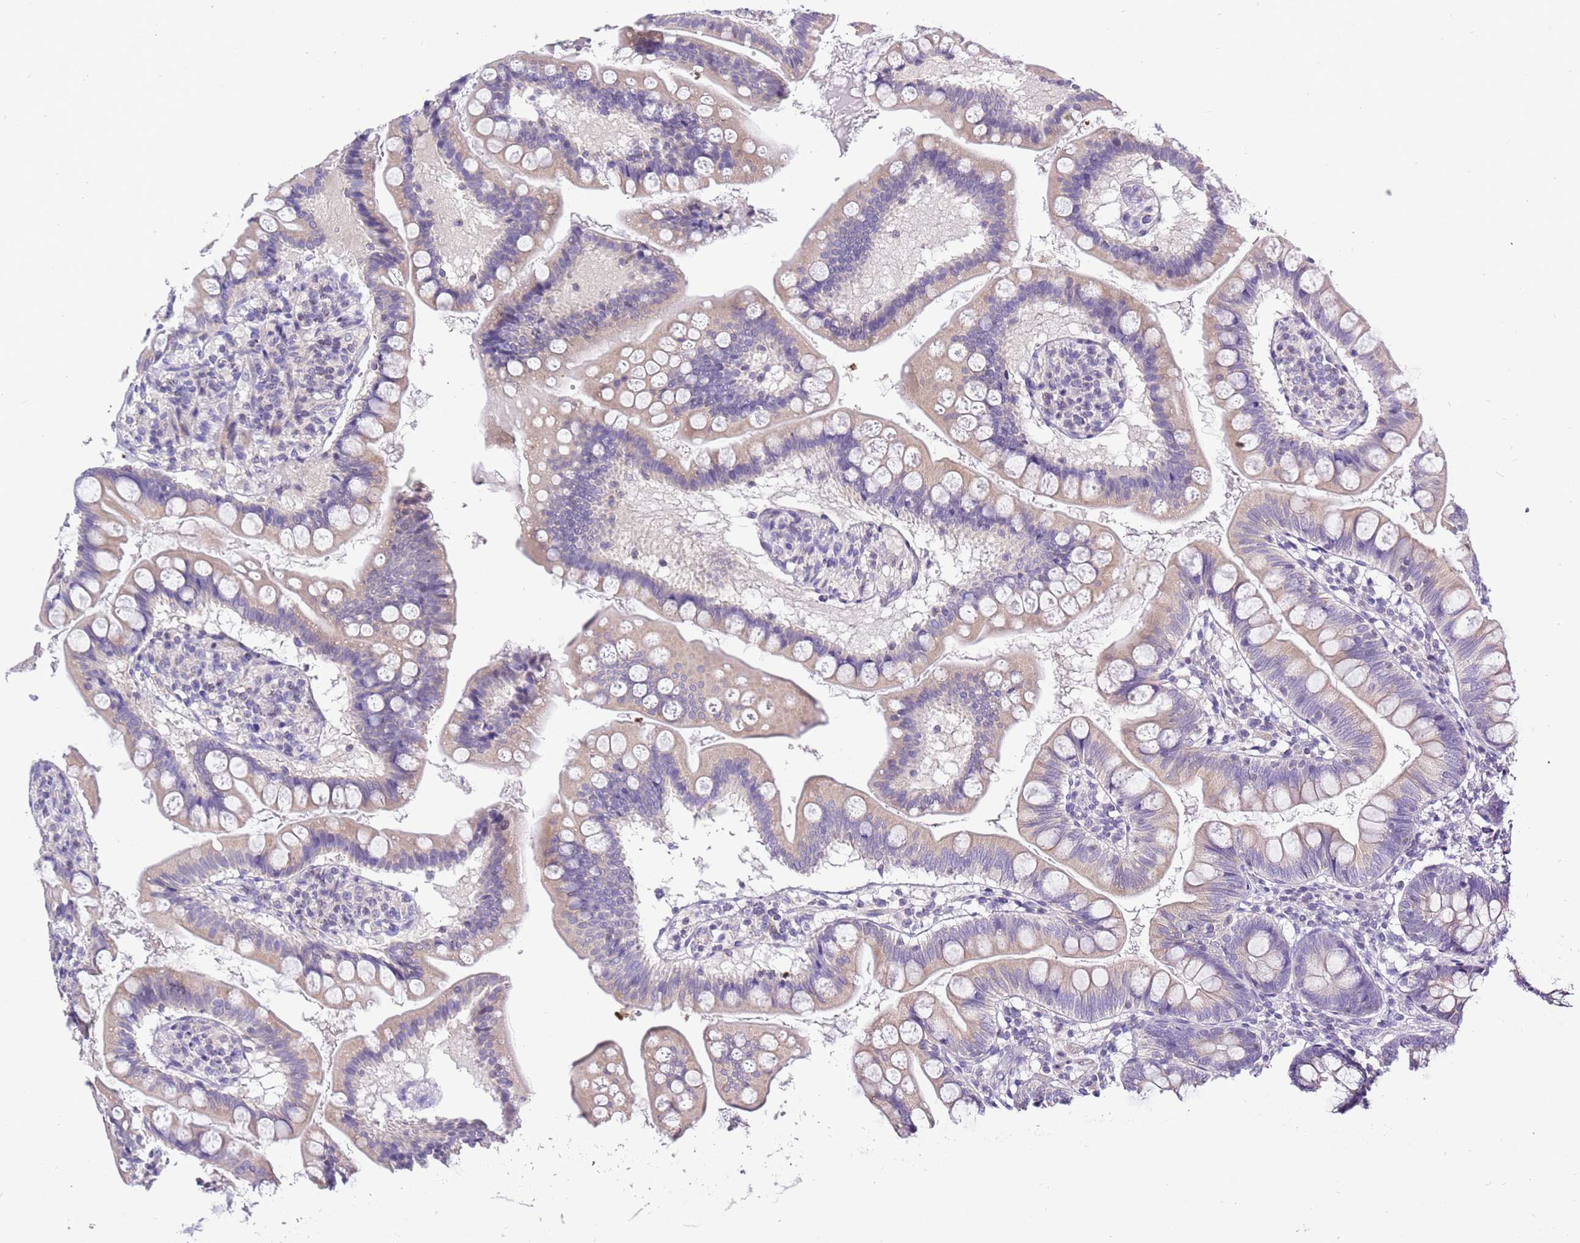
{"staining": {"intensity": "weak", "quantity": "25%-75%", "location": "cytoplasmic/membranous"}, "tissue": "small intestine", "cell_type": "Glandular cells", "image_type": "normal", "snomed": [{"axis": "morphology", "description": "Normal tissue, NOS"}, {"axis": "topography", "description": "Small intestine"}], "caption": "IHC micrograph of normal small intestine stained for a protein (brown), which displays low levels of weak cytoplasmic/membranous expression in about 25%-75% of glandular cells.", "gene": "GLCE", "patient": {"sex": "male", "age": 7}}